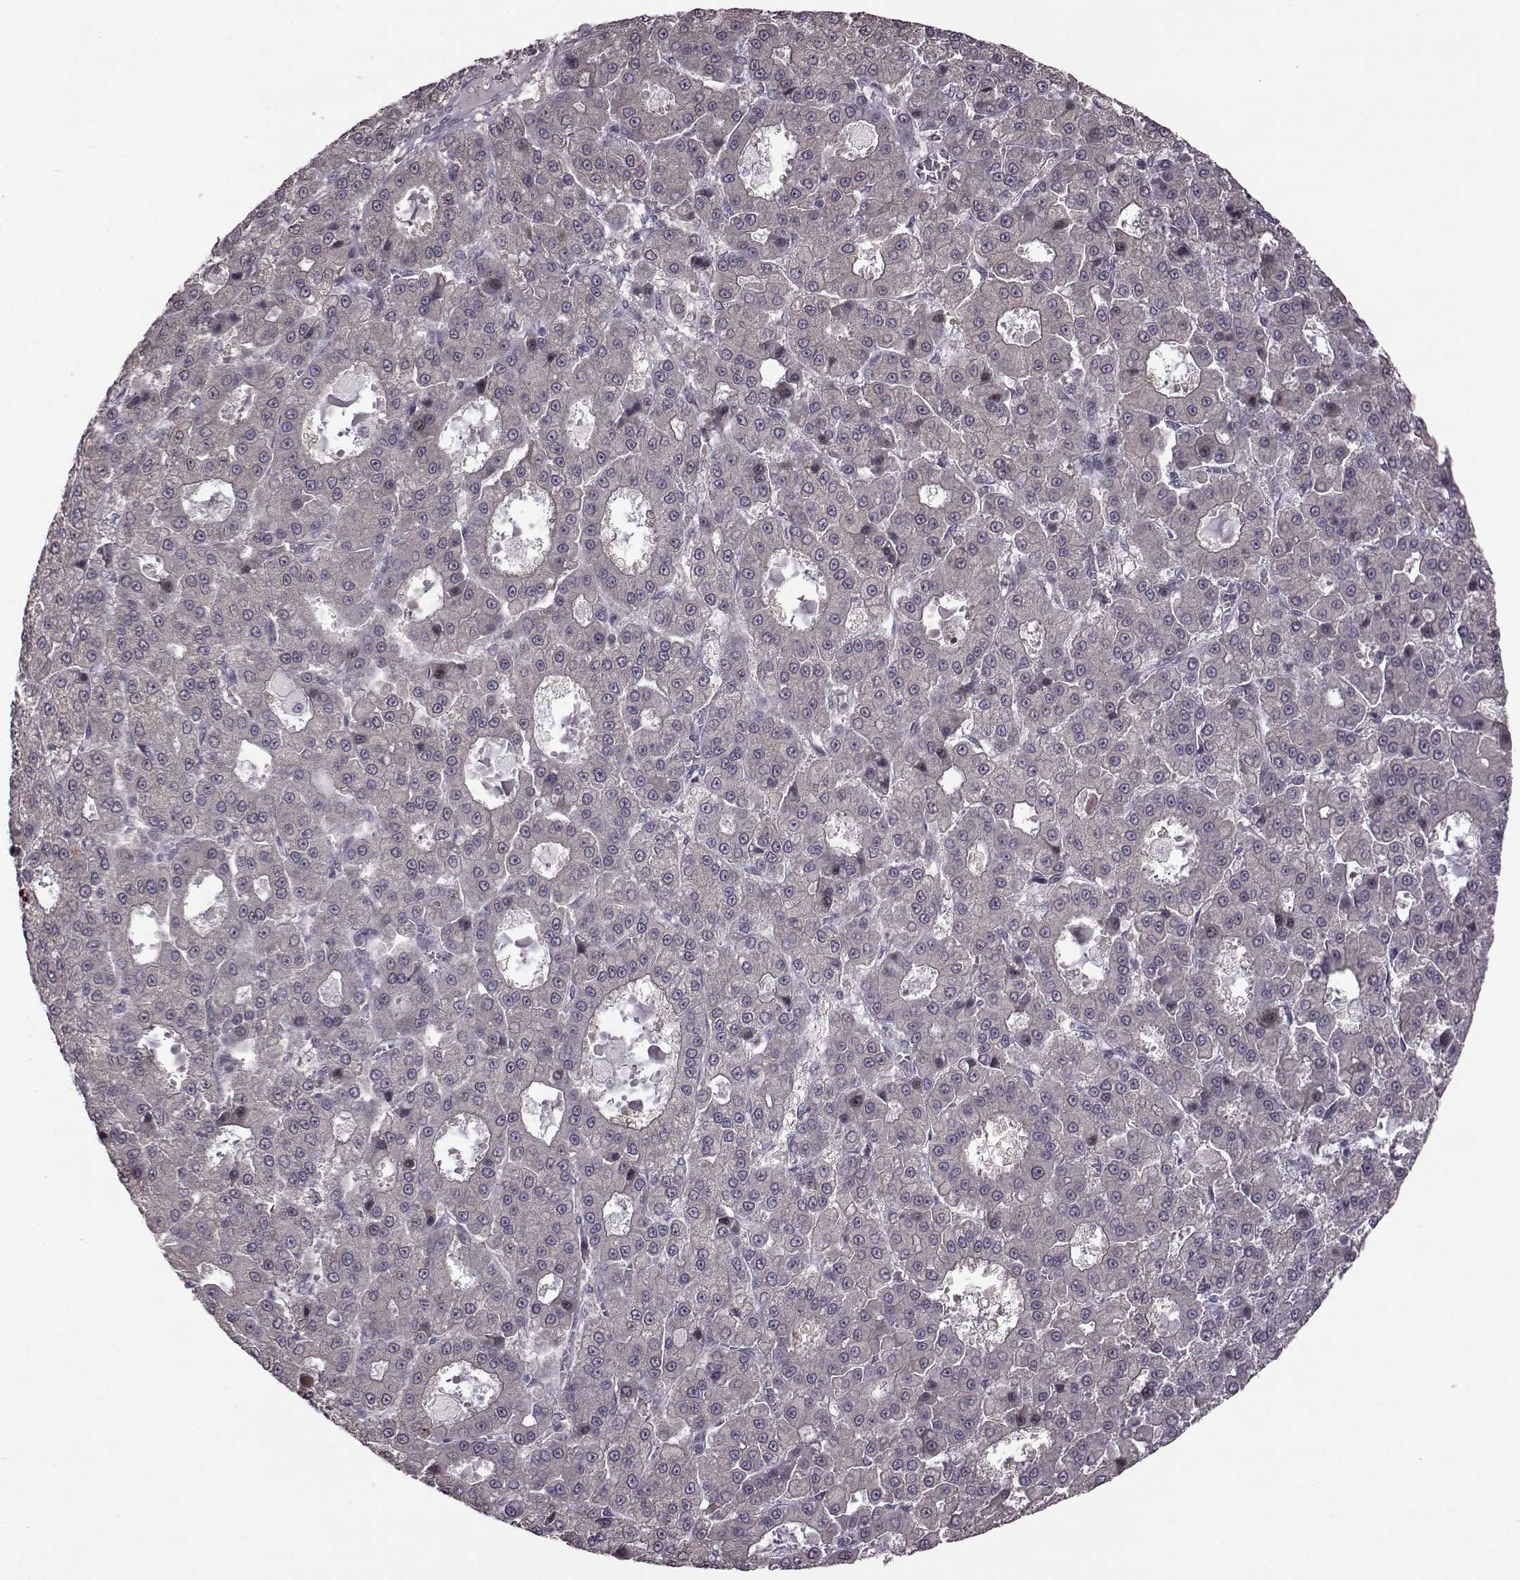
{"staining": {"intensity": "negative", "quantity": "none", "location": "none"}, "tissue": "liver cancer", "cell_type": "Tumor cells", "image_type": "cancer", "snomed": [{"axis": "morphology", "description": "Carcinoma, Hepatocellular, NOS"}, {"axis": "topography", "description": "Liver"}], "caption": "A high-resolution histopathology image shows immunohistochemistry (IHC) staining of liver hepatocellular carcinoma, which displays no significant staining in tumor cells.", "gene": "GAL", "patient": {"sex": "male", "age": 70}}